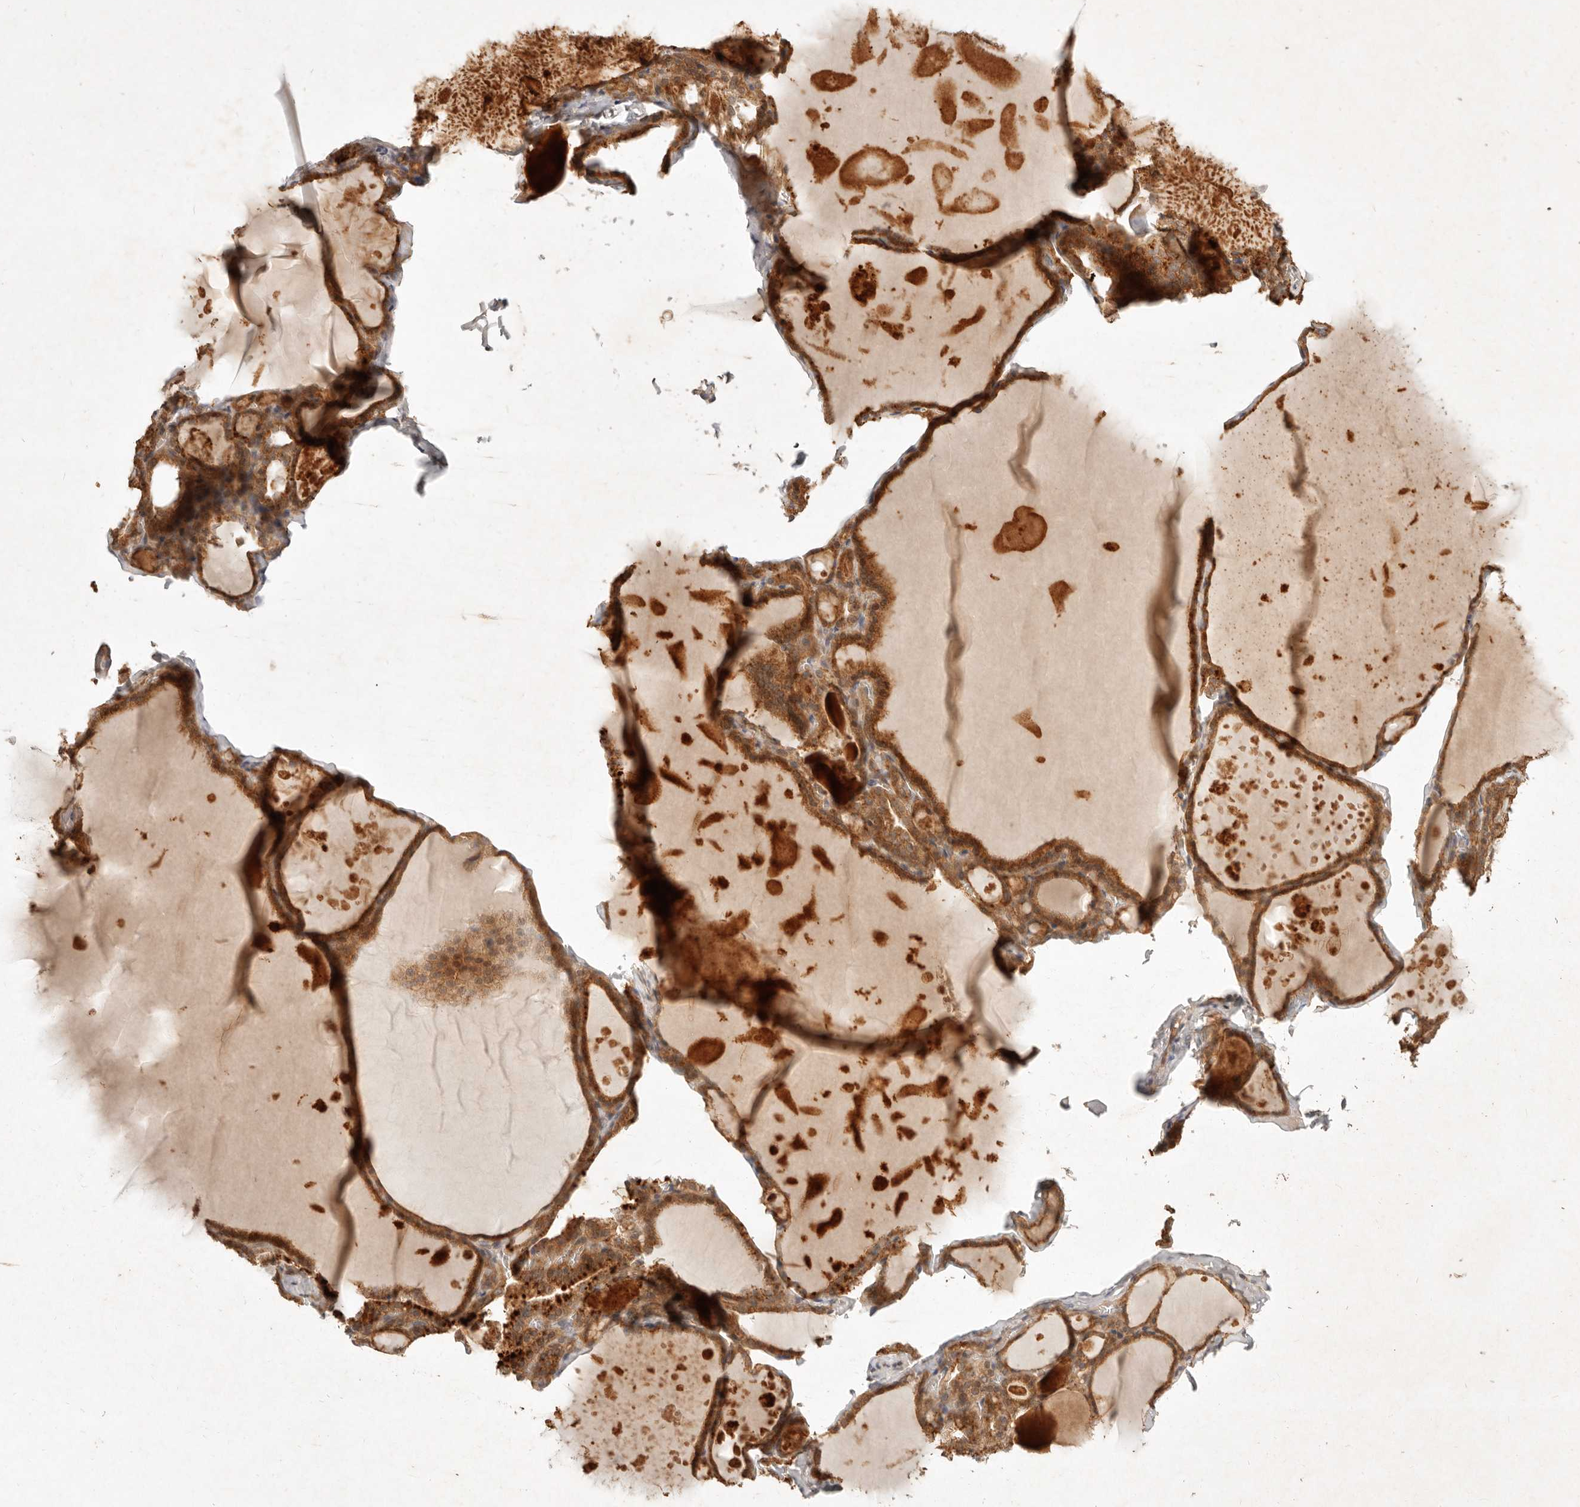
{"staining": {"intensity": "strong", "quantity": ">75%", "location": "cytoplasmic/membranous"}, "tissue": "thyroid gland", "cell_type": "Glandular cells", "image_type": "normal", "snomed": [{"axis": "morphology", "description": "Normal tissue, NOS"}, {"axis": "topography", "description": "Thyroid gland"}], "caption": "DAB immunohistochemical staining of normal human thyroid gland displays strong cytoplasmic/membranous protein staining in approximately >75% of glandular cells. Using DAB (3,3'-diaminobenzidine) (brown) and hematoxylin (blue) stains, captured at high magnification using brightfield microscopy.", "gene": "FREM2", "patient": {"sex": "male", "age": 56}}